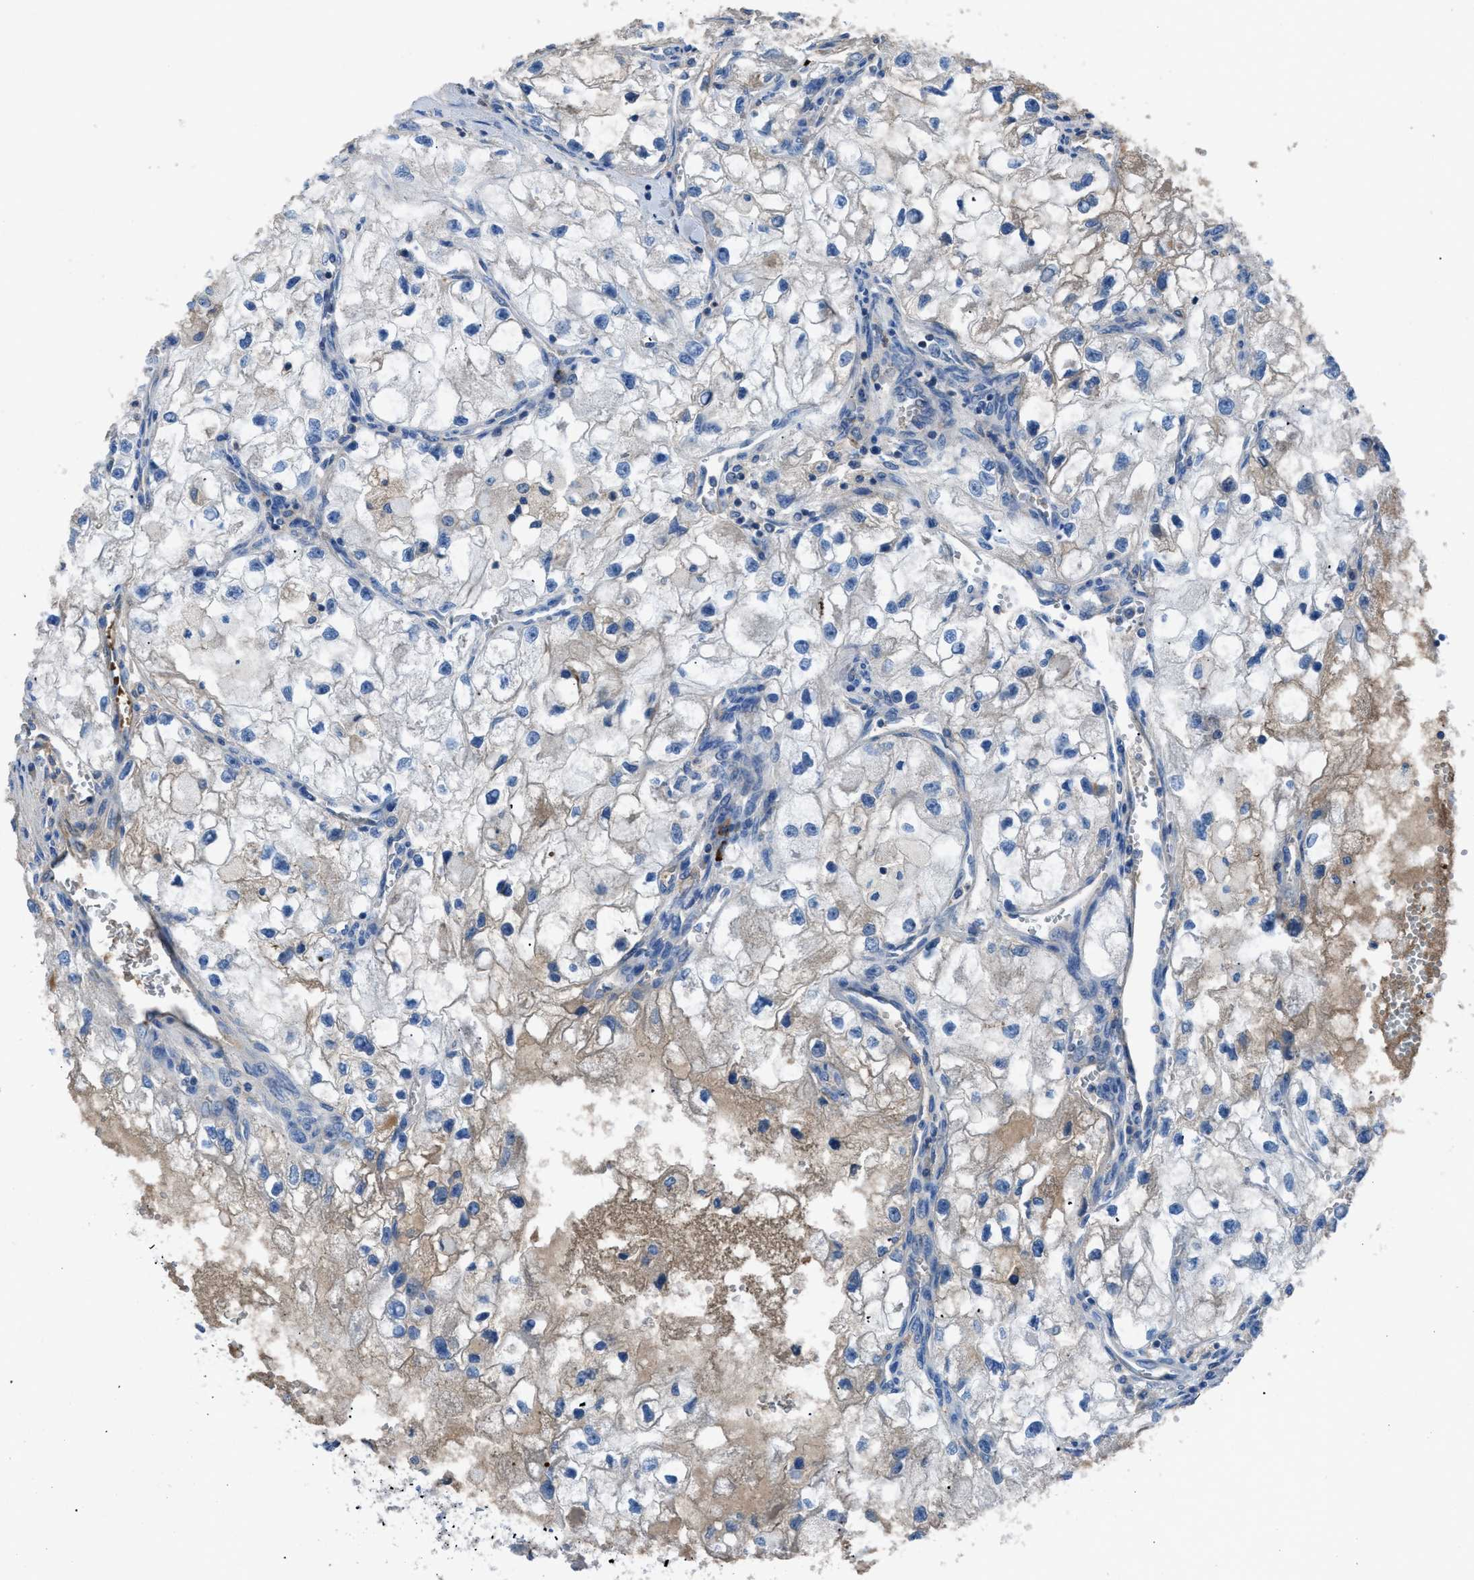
{"staining": {"intensity": "negative", "quantity": "none", "location": "none"}, "tissue": "renal cancer", "cell_type": "Tumor cells", "image_type": "cancer", "snomed": [{"axis": "morphology", "description": "Adenocarcinoma, NOS"}, {"axis": "topography", "description": "Kidney"}], "caption": "Human renal adenocarcinoma stained for a protein using immunohistochemistry (IHC) reveals no expression in tumor cells.", "gene": "SGCZ", "patient": {"sex": "female", "age": 70}}